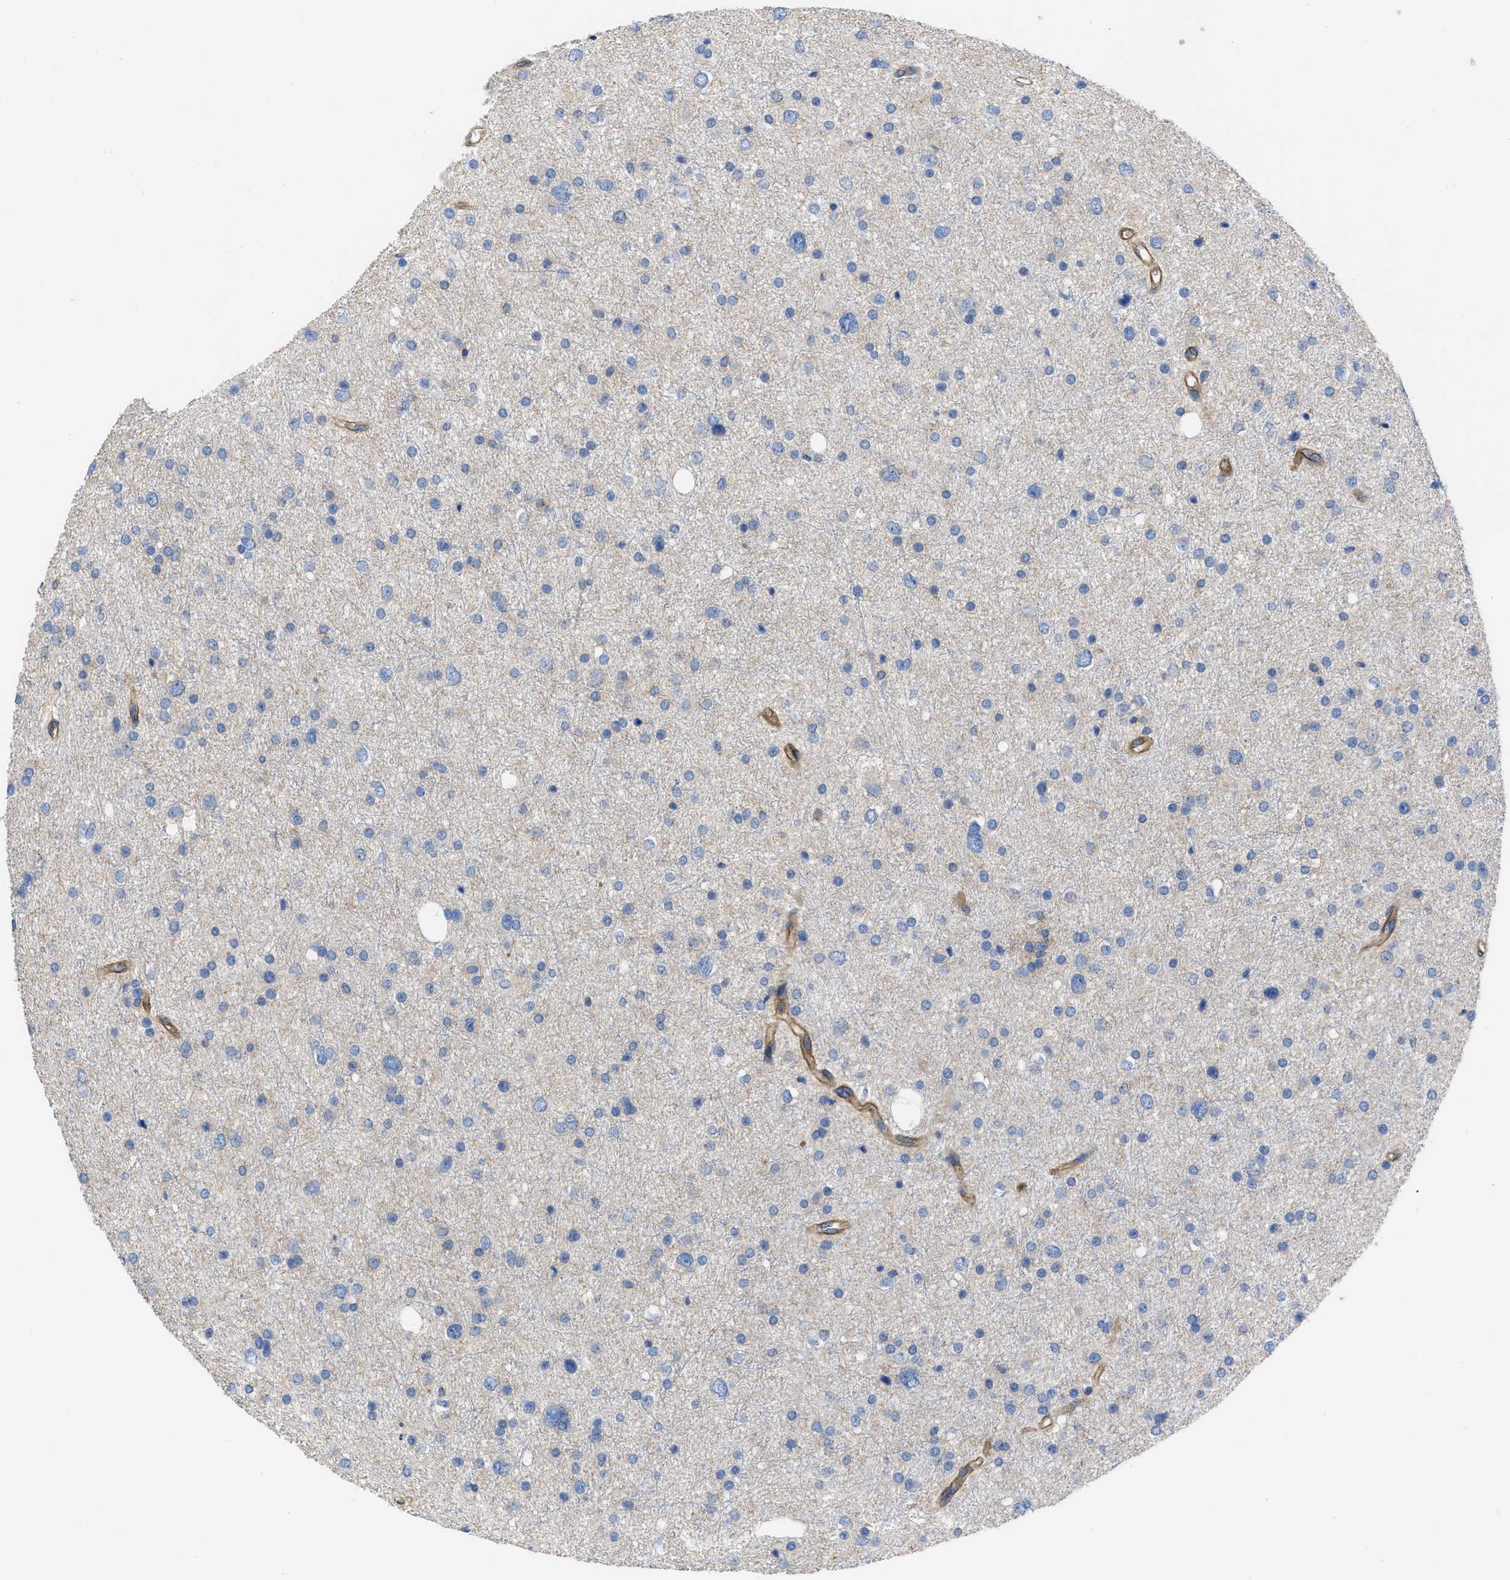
{"staining": {"intensity": "negative", "quantity": "none", "location": "none"}, "tissue": "glioma", "cell_type": "Tumor cells", "image_type": "cancer", "snomed": [{"axis": "morphology", "description": "Glioma, malignant, Low grade"}, {"axis": "topography", "description": "Brain"}], "caption": "Immunohistochemistry of glioma shows no staining in tumor cells.", "gene": "TRIOBP", "patient": {"sex": "female", "age": 37}}